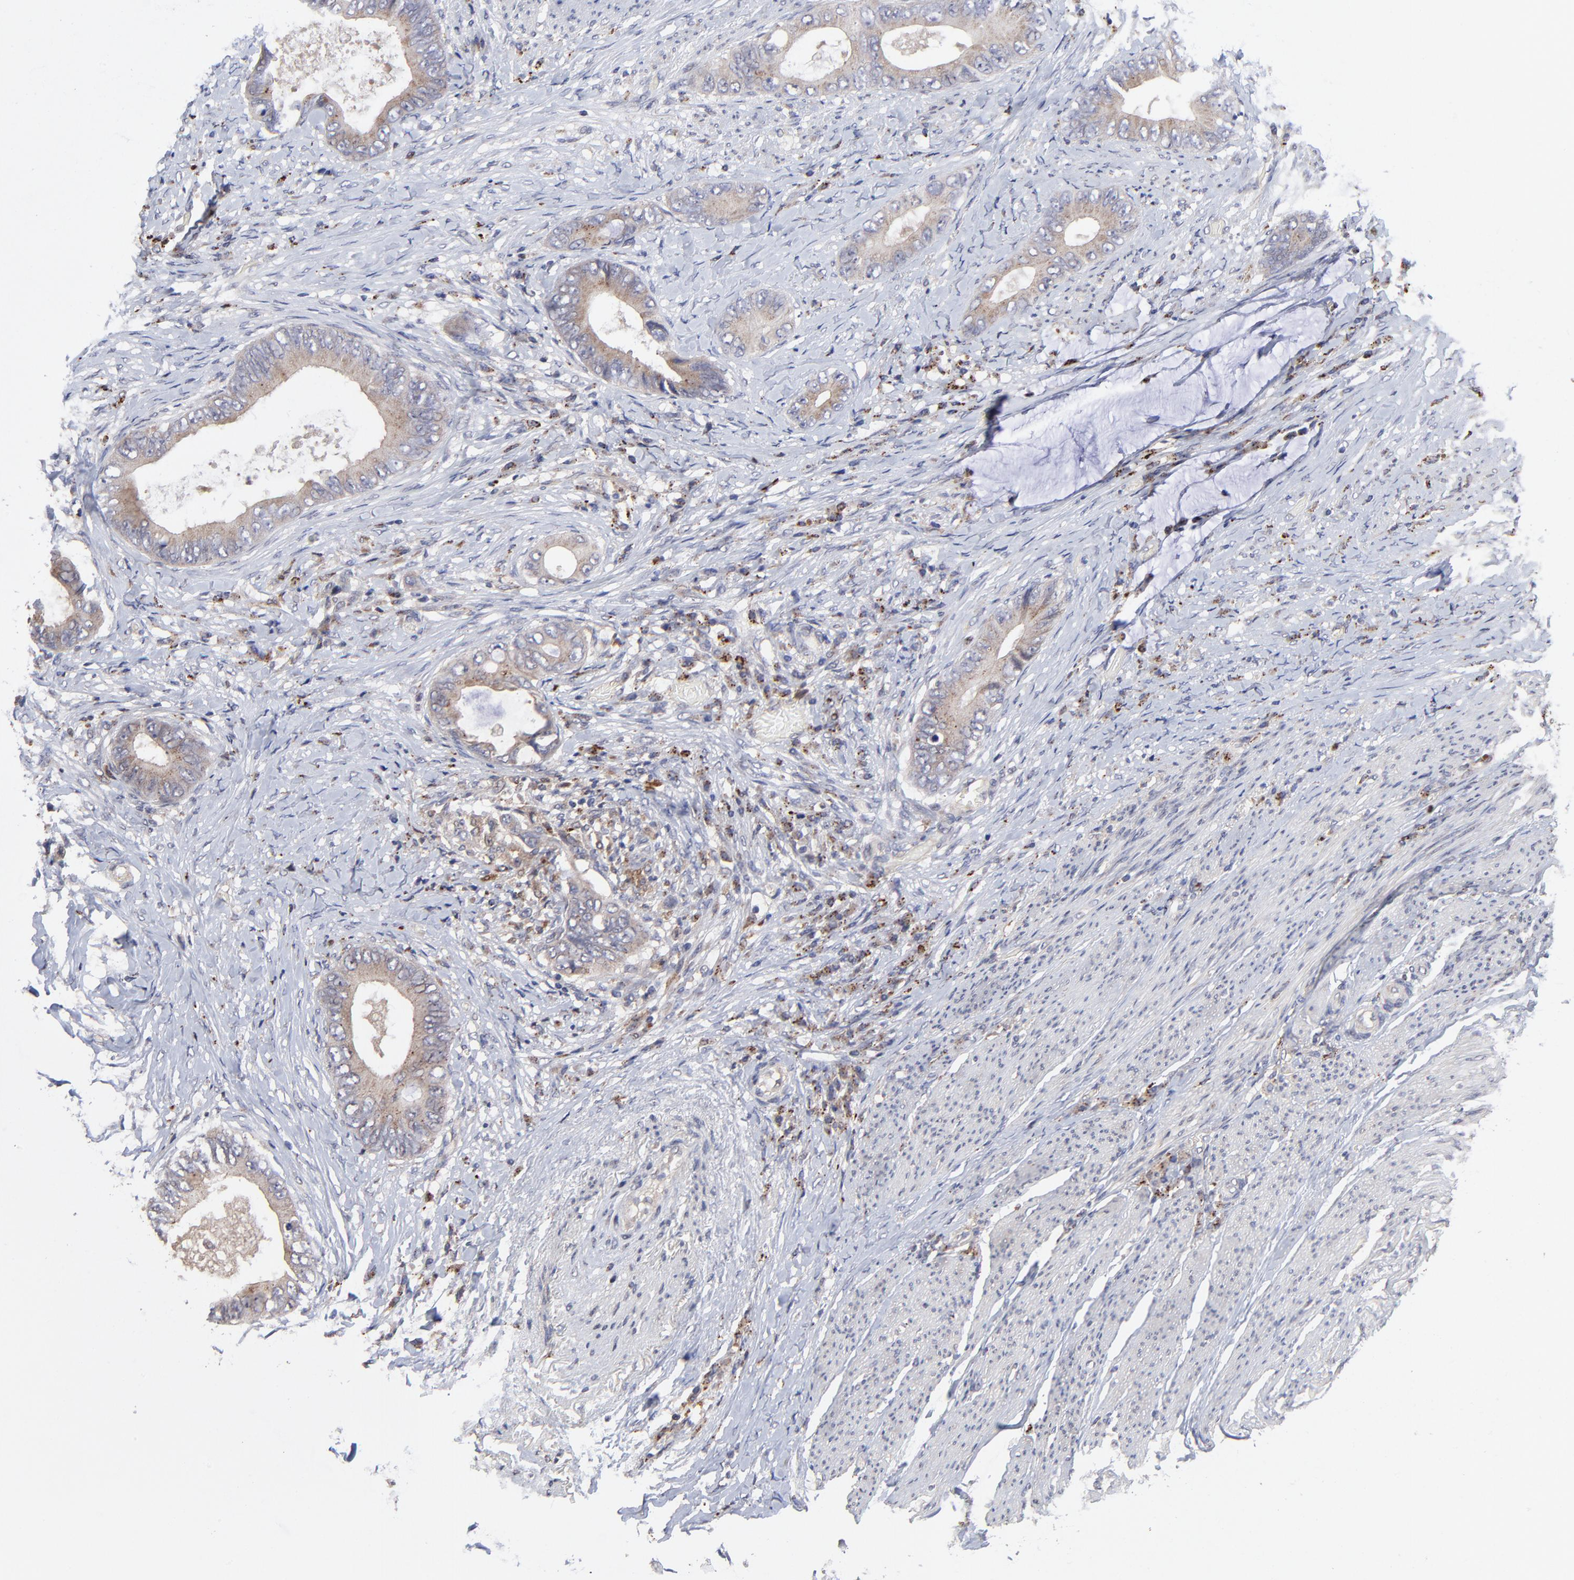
{"staining": {"intensity": "weak", "quantity": "25%-75%", "location": "cytoplasmic/membranous"}, "tissue": "colorectal cancer", "cell_type": "Tumor cells", "image_type": "cancer", "snomed": [{"axis": "morphology", "description": "Normal tissue, NOS"}, {"axis": "morphology", "description": "Adenocarcinoma, NOS"}, {"axis": "topography", "description": "Rectum"}, {"axis": "topography", "description": "Peripheral nerve tissue"}], "caption": "Immunohistochemistry (IHC) of colorectal cancer displays low levels of weak cytoplasmic/membranous expression in about 25%-75% of tumor cells. Immunohistochemistry stains the protein of interest in brown and the nuclei are stained blue.", "gene": "PDE4B", "patient": {"sex": "female", "age": 77}}